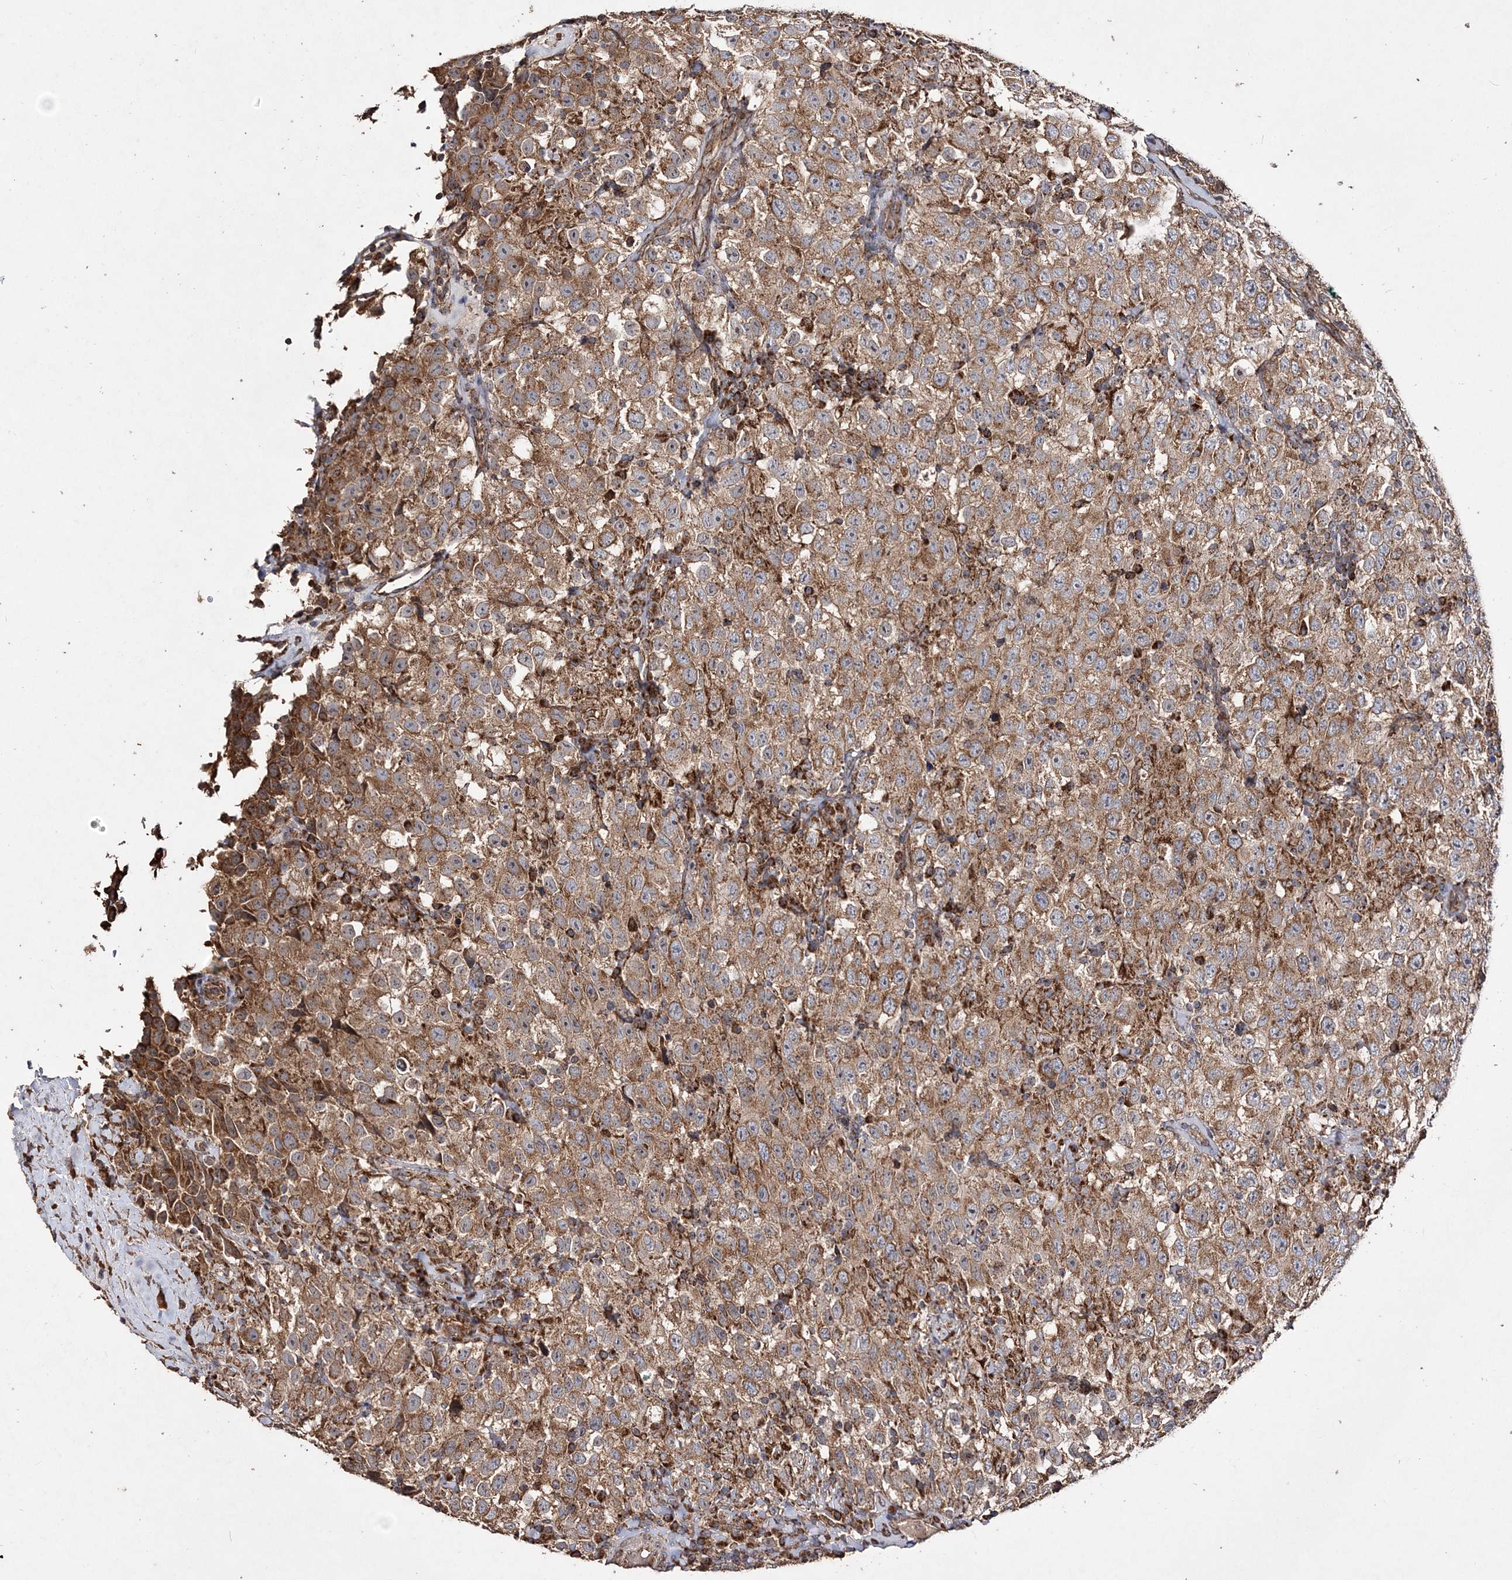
{"staining": {"intensity": "moderate", "quantity": ">75%", "location": "cytoplasmic/membranous"}, "tissue": "testis cancer", "cell_type": "Tumor cells", "image_type": "cancer", "snomed": [{"axis": "morphology", "description": "Seminoma, NOS"}, {"axis": "topography", "description": "Testis"}], "caption": "Protein staining of seminoma (testis) tissue demonstrates moderate cytoplasmic/membranous staining in about >75% of tumor cells.", "gene": "POC5", "patient": {"sex": "male", "age": 41}}